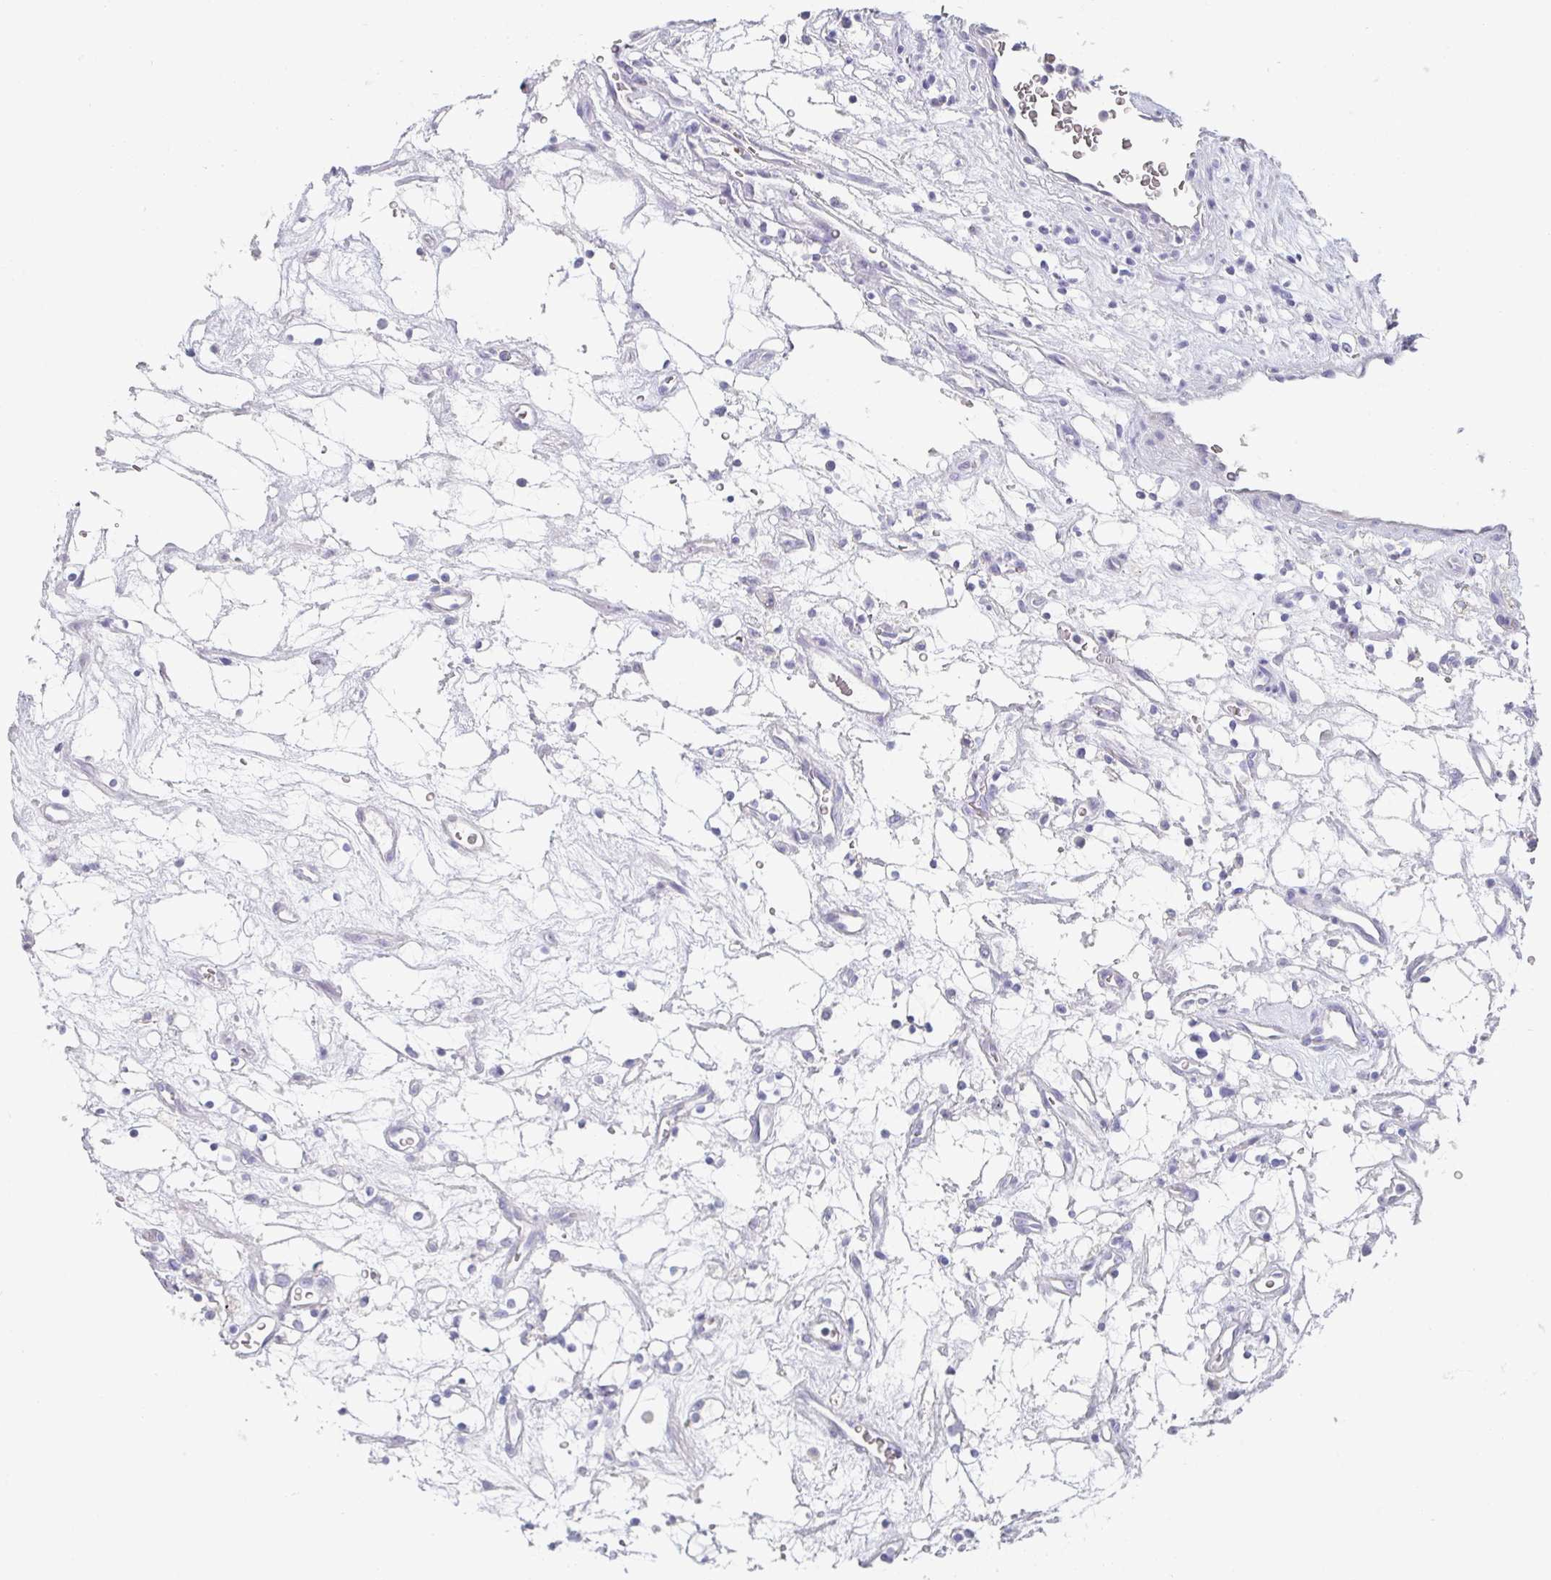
{"staining": {"intensity": "negative", "quantity": "none", "location": "none"}, "tissue": "renal cancer", "cell_type": "Tumor cells", "image_type": "cancer", "snomed": [{"axis": "morphology", "description": "Adenocarcinoma, NOS"}, {"axis": "topography", "description": "Kidney"}], "caption": "Tumor cells show no significant protein positivity in adenocarcinoma (renal).", "gene": "NOXRED1", "patient": {"sex": "female", "age": 69}}